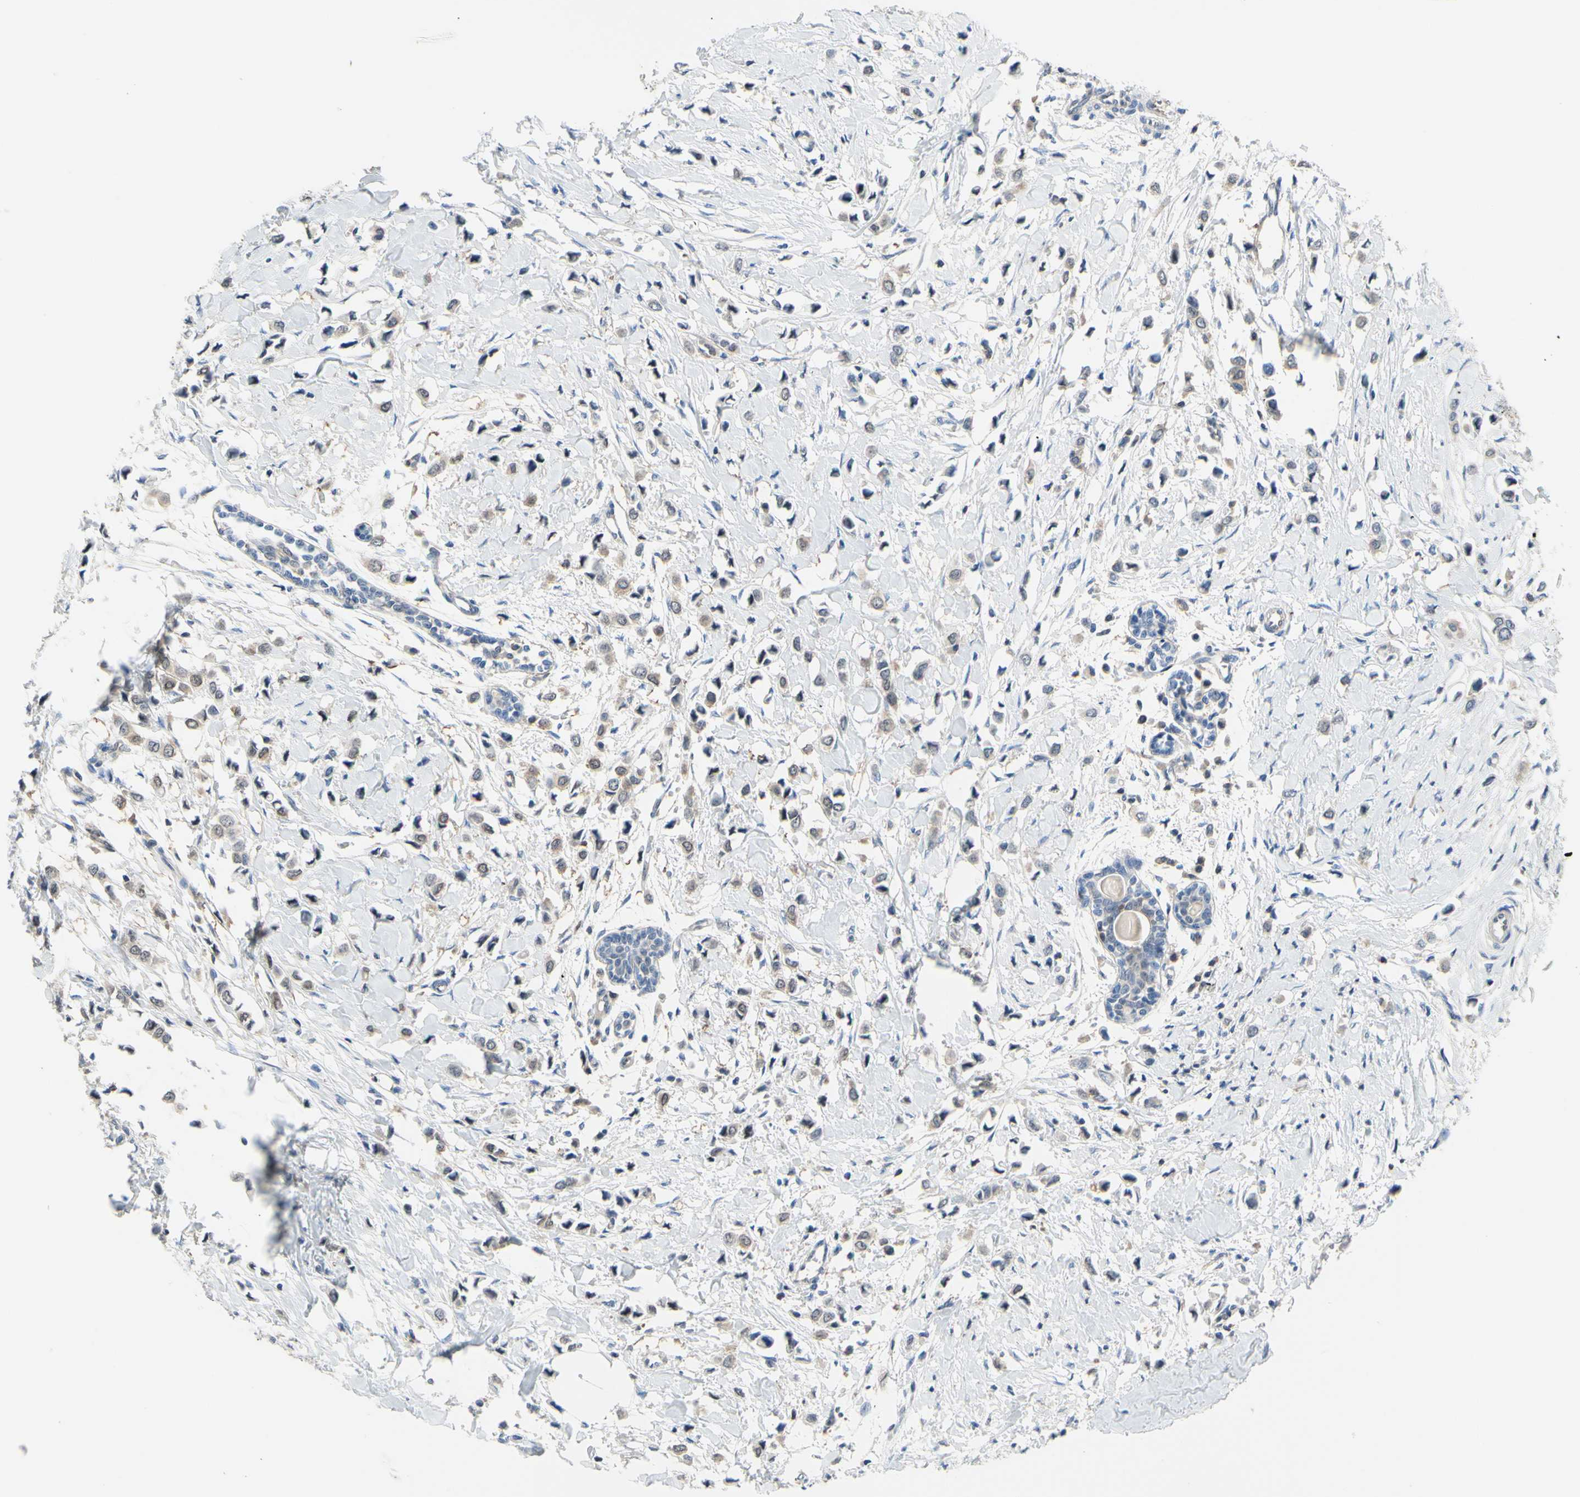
{"staining": {"intensity": "weak", "quantity": ">75%", "location": "cytoplasmic/membranous"}, "tissue": "breast cancer", "cell_type": "Tumor cells", "image_type": "cancer", "snomed": [{"axis": "morphology", "description": "Lobular carcinoma"}, {"axis": "topography", "description": "Breast"}], "caption": "An immunohistochemistry (IHC) histopathology image of neoplastic tissue is shown. Protein staining in brown shows weak cytoplasmic/membranous positivity in lobular carcinoma (breast) within tumor cells. (DAB = brown stain, brightfield microscopy at high magnification).", "gene": "UPK3B", "patient": {"sex": "female", "age": 51}}